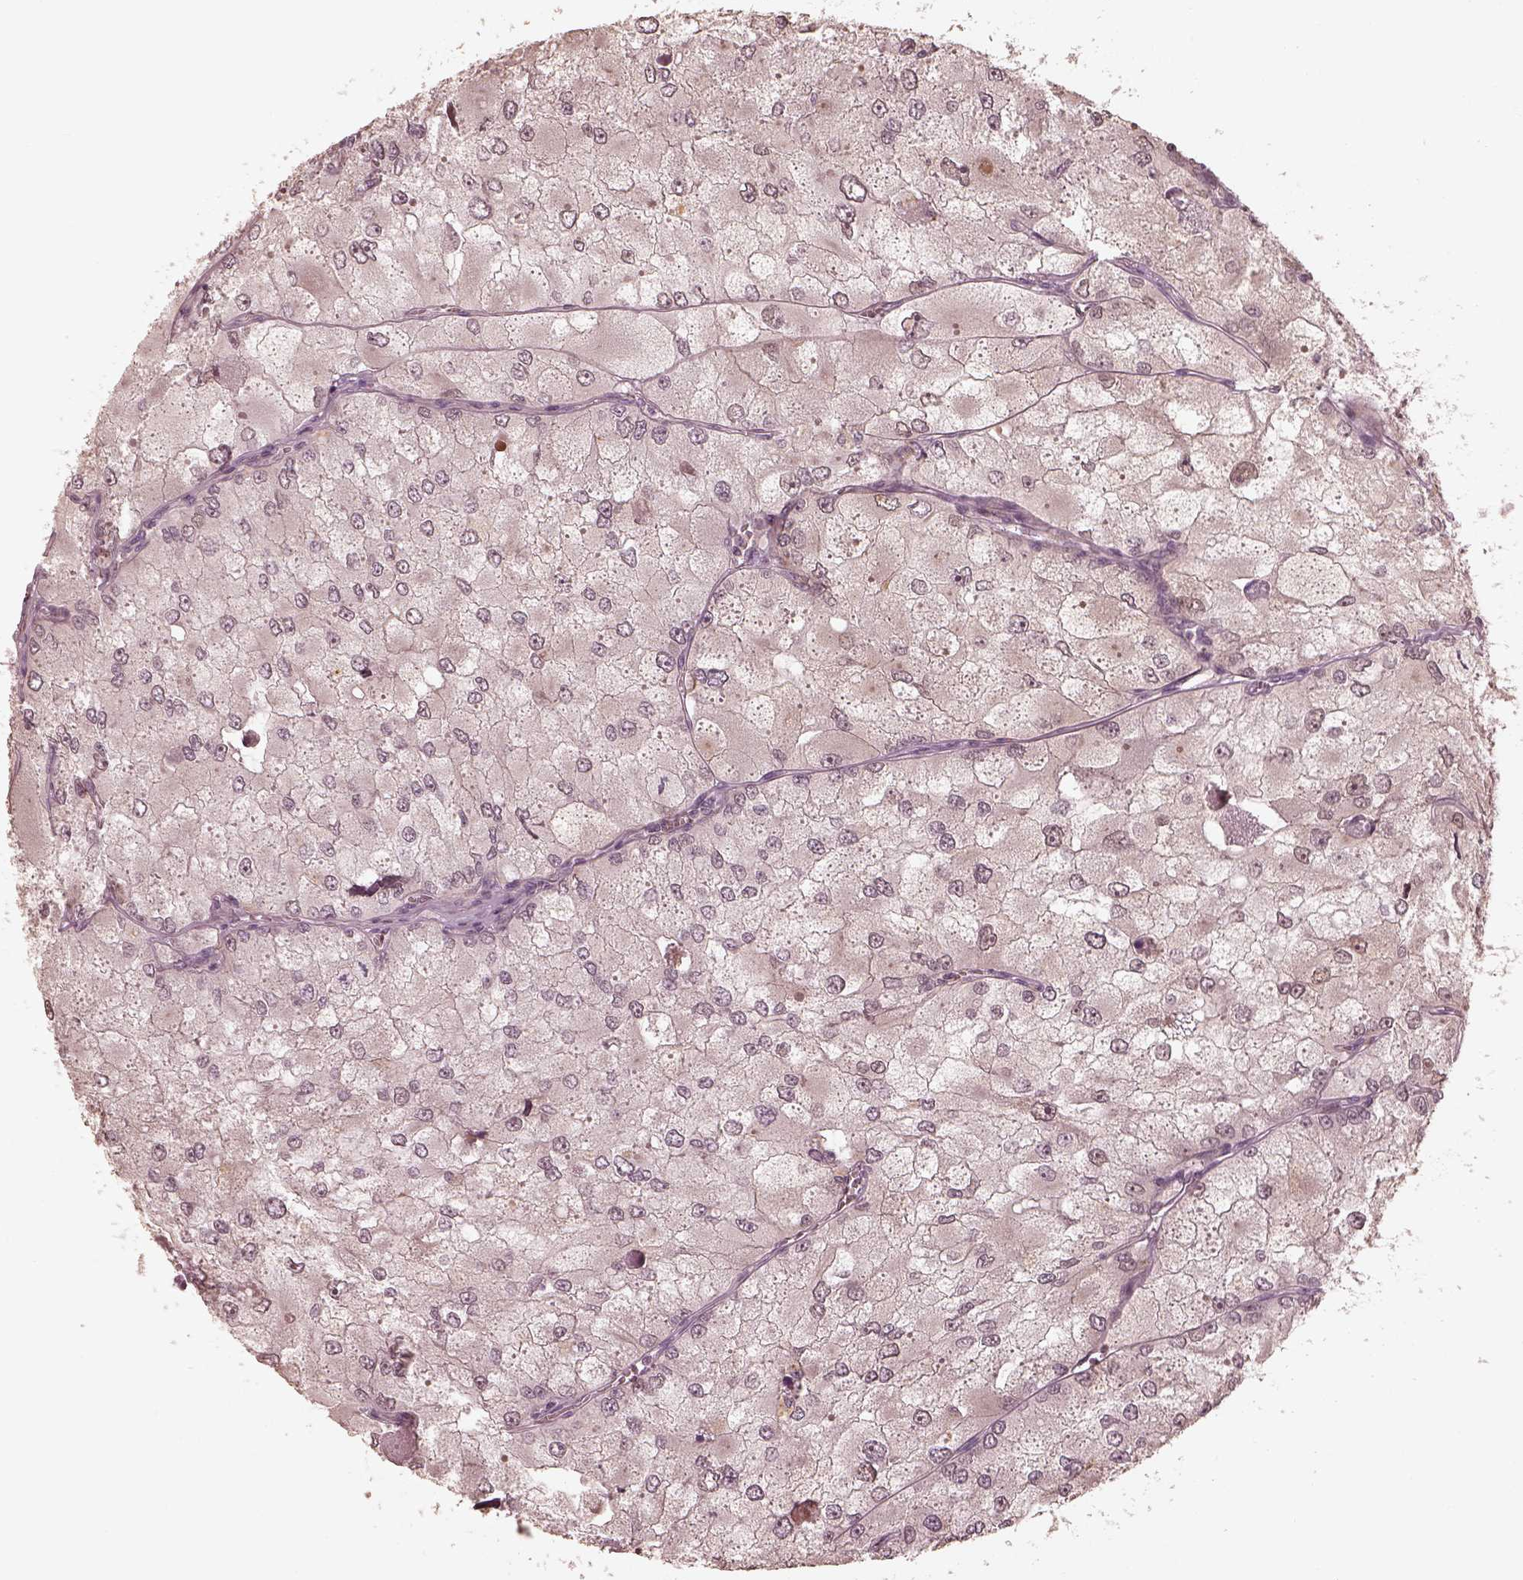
{"staining": {"intensity": "negative", "quantity": "none", "location": "none"}, "tissue": "renal cancer", "cell_type": "Tumor cells", "image_type": "cancer", "snomed": [{"axis": "morphology", "description": "Adenocarcinoma, NOS"}, {"axis": "topography", "description": "Kidney"}], "caption": "The immunohistochemistry (IHC) photomicrograph has no significant staining in tumor cells of renal cancer tissue. (Immunohistochemistry, brightfield microscopy, high magnification).", "gene": "SLC25A46", "patient": {"sex": "female", "age": 70}}